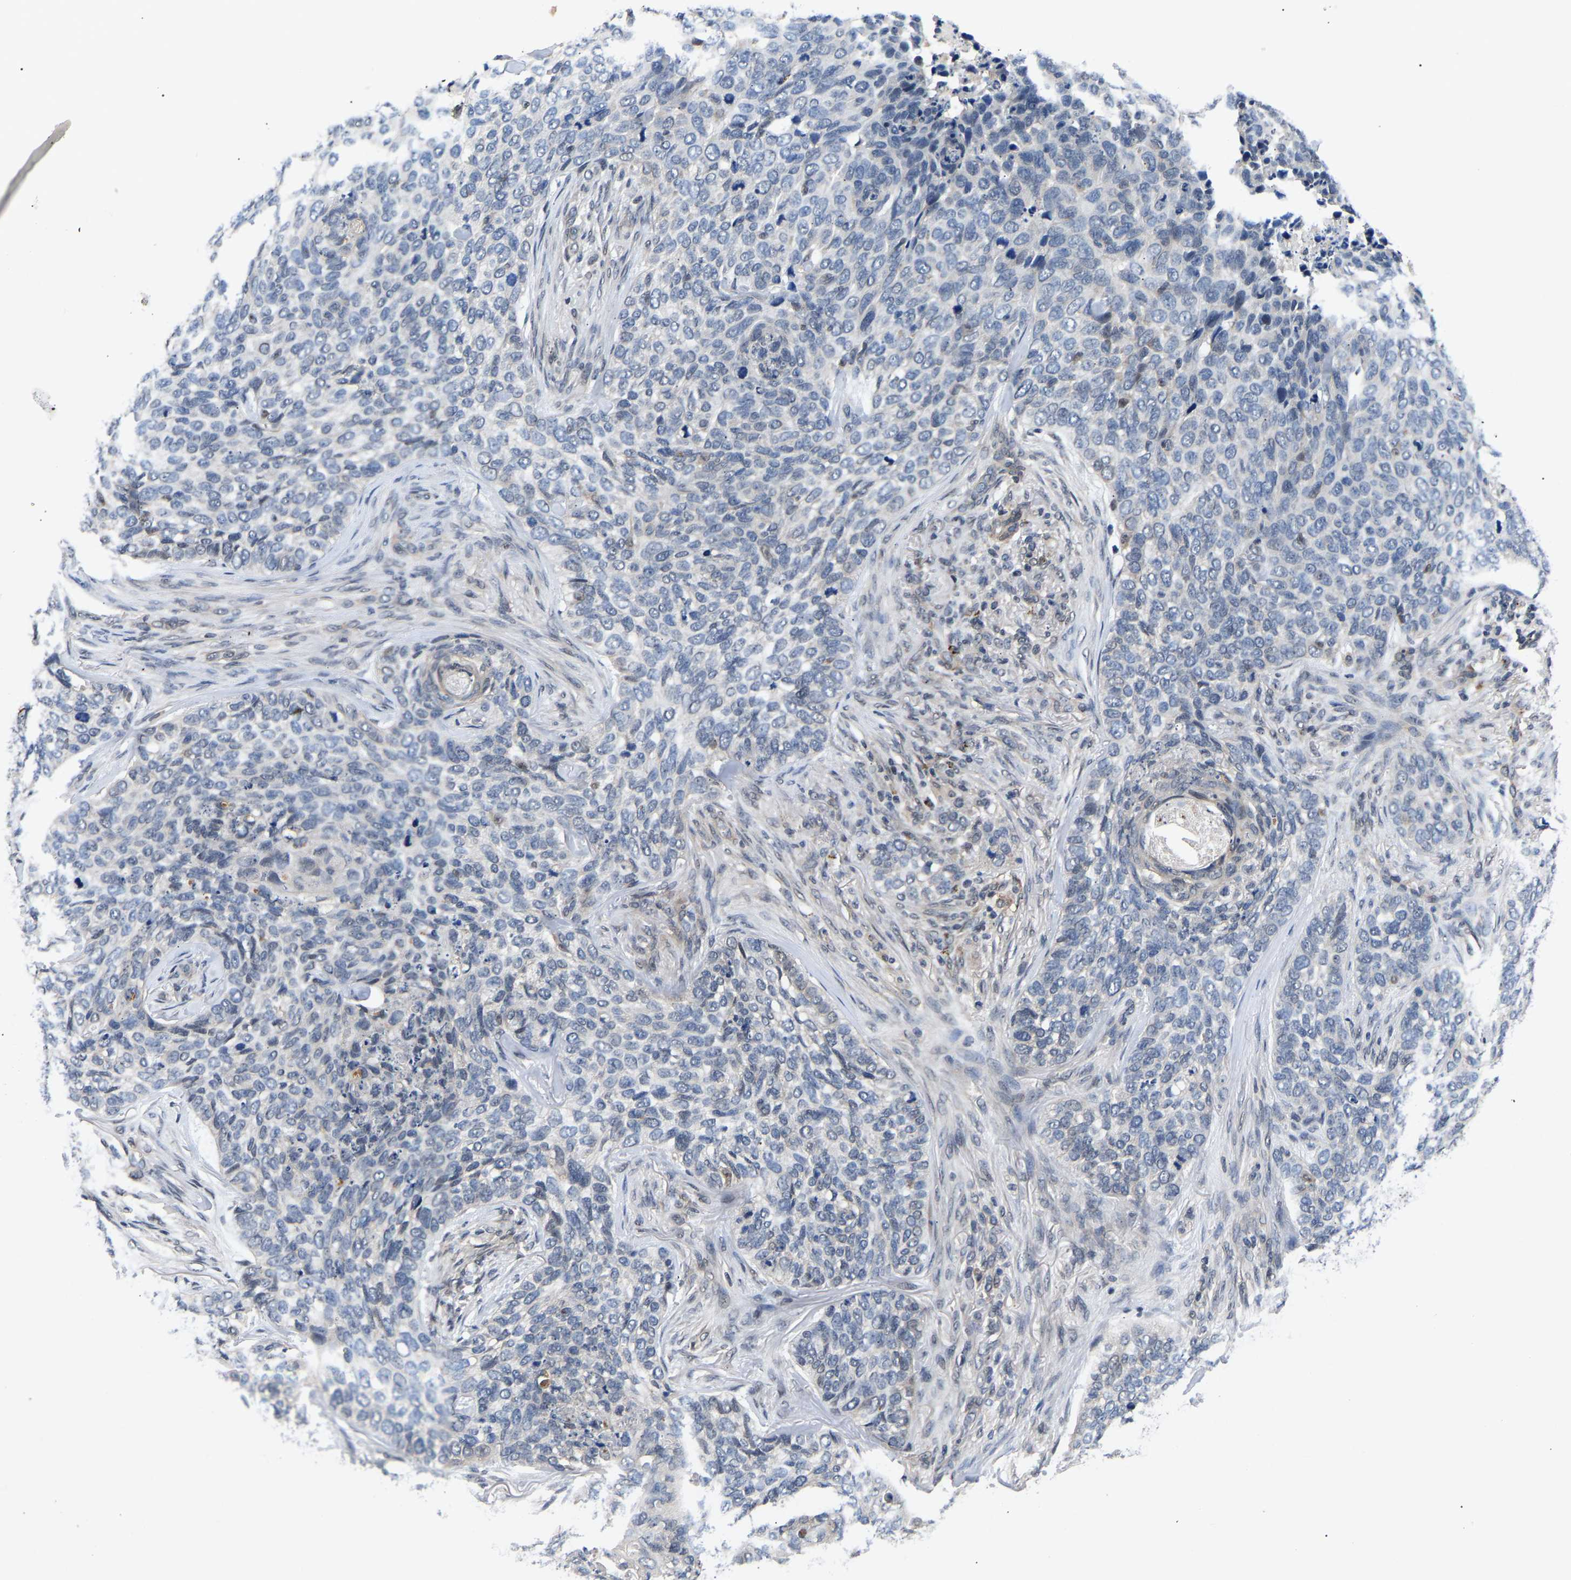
{"staining": {"intensity": "negative", "quantity": "none", "location": "none"}, "tissue": "skin cancer", "cell_type": "Tumor cells", "image_type": "cancer", "snomed": [{"axis": "morphology", "description": "Basal cell carcinoma"}, {"axis": "topography", "description": "Skin"}], "caption": "Tumor cells are negative for protein expression in human skin cancer (basal cell carcinoma).", "gene": "METTL16", "patient": {"sex": "female", "age": 64}}